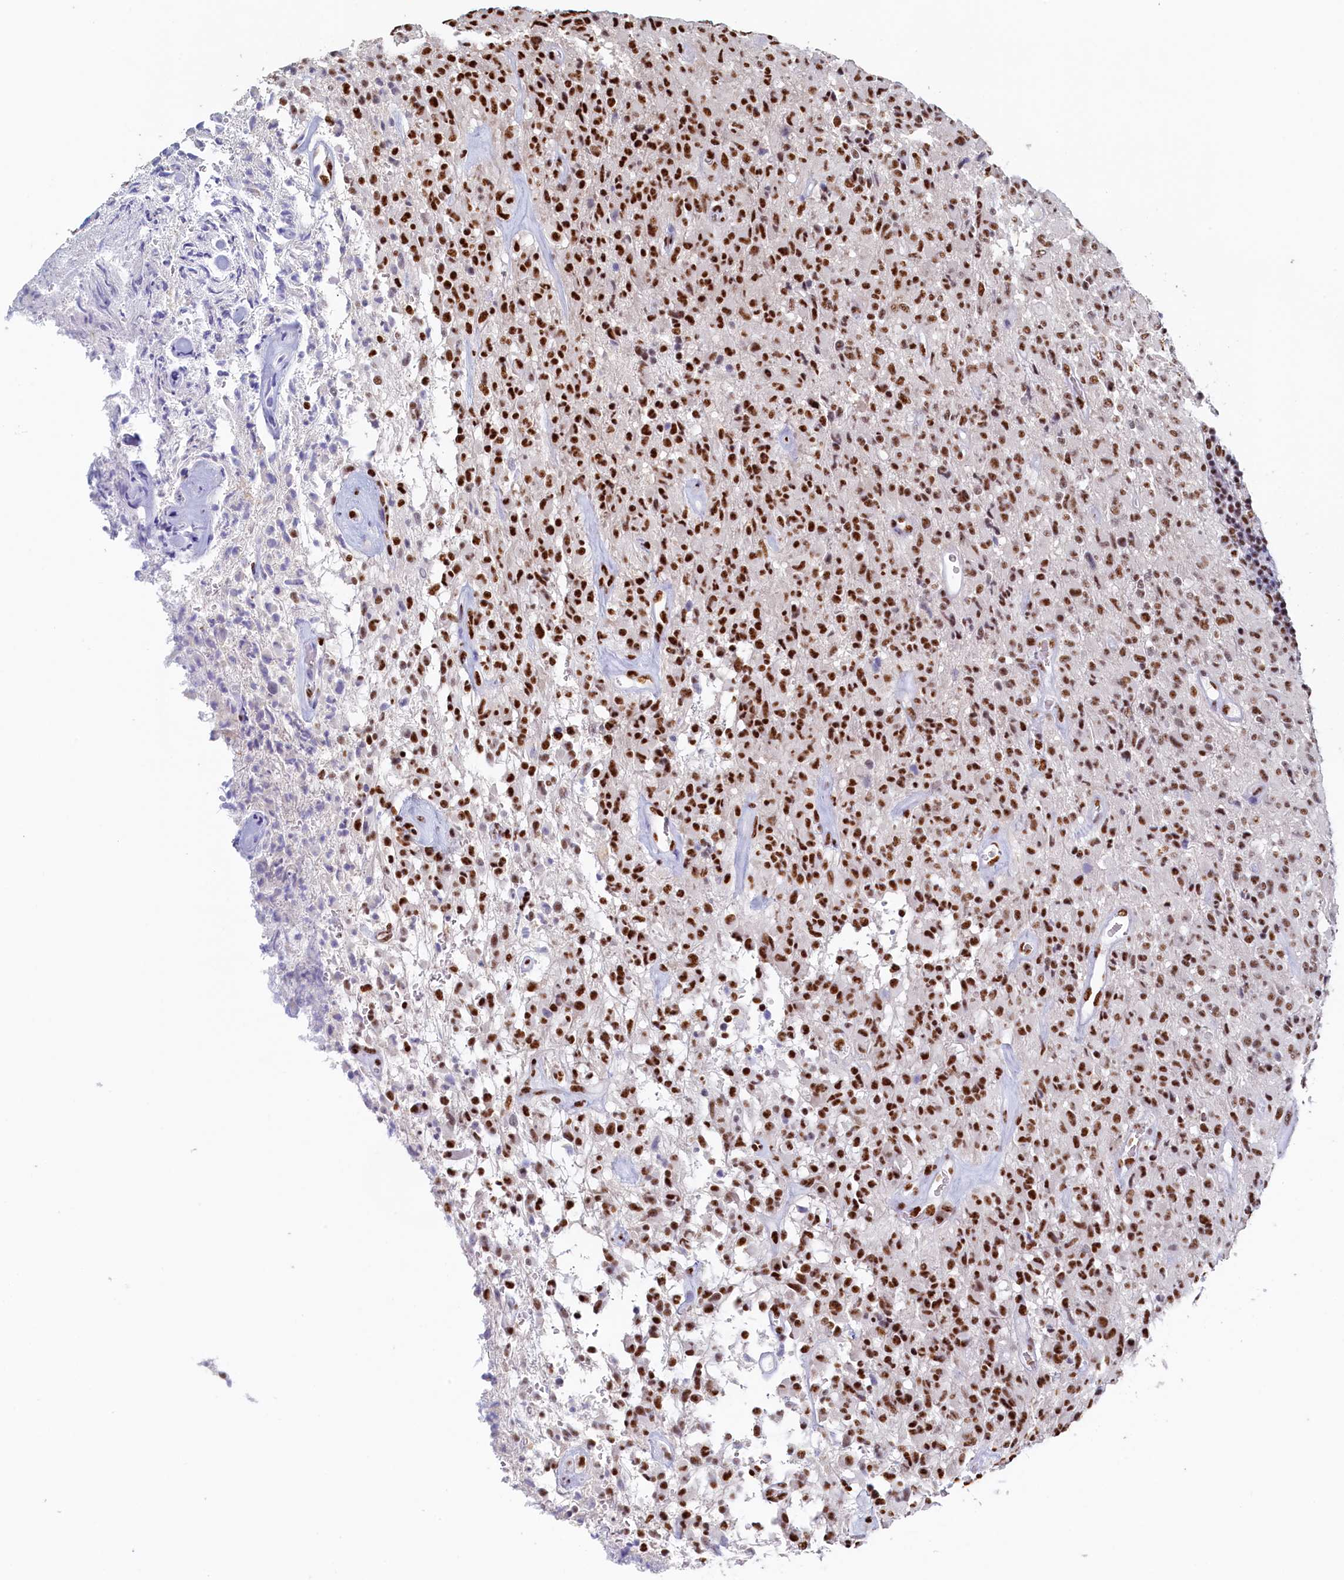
{"staining": {"intensity": "strong", "quantity": ">75%", "location": "nuclear"}, "tissue": "glioma", "cell_type": "Tumor cells", "image_type": "cancer", "snomed": [{"axis": "morphology", "description": "Glioma, malignant, High grade"}, {"axis": "topography", "description": "Brain"}], "caption": "DAB immunohistochemical staining of glioma displays strong nuclear protein staining in approximately >75% of tumor cells.", "gene": "MOSPD3", "patient": {"sex": "female", "age": 57}}